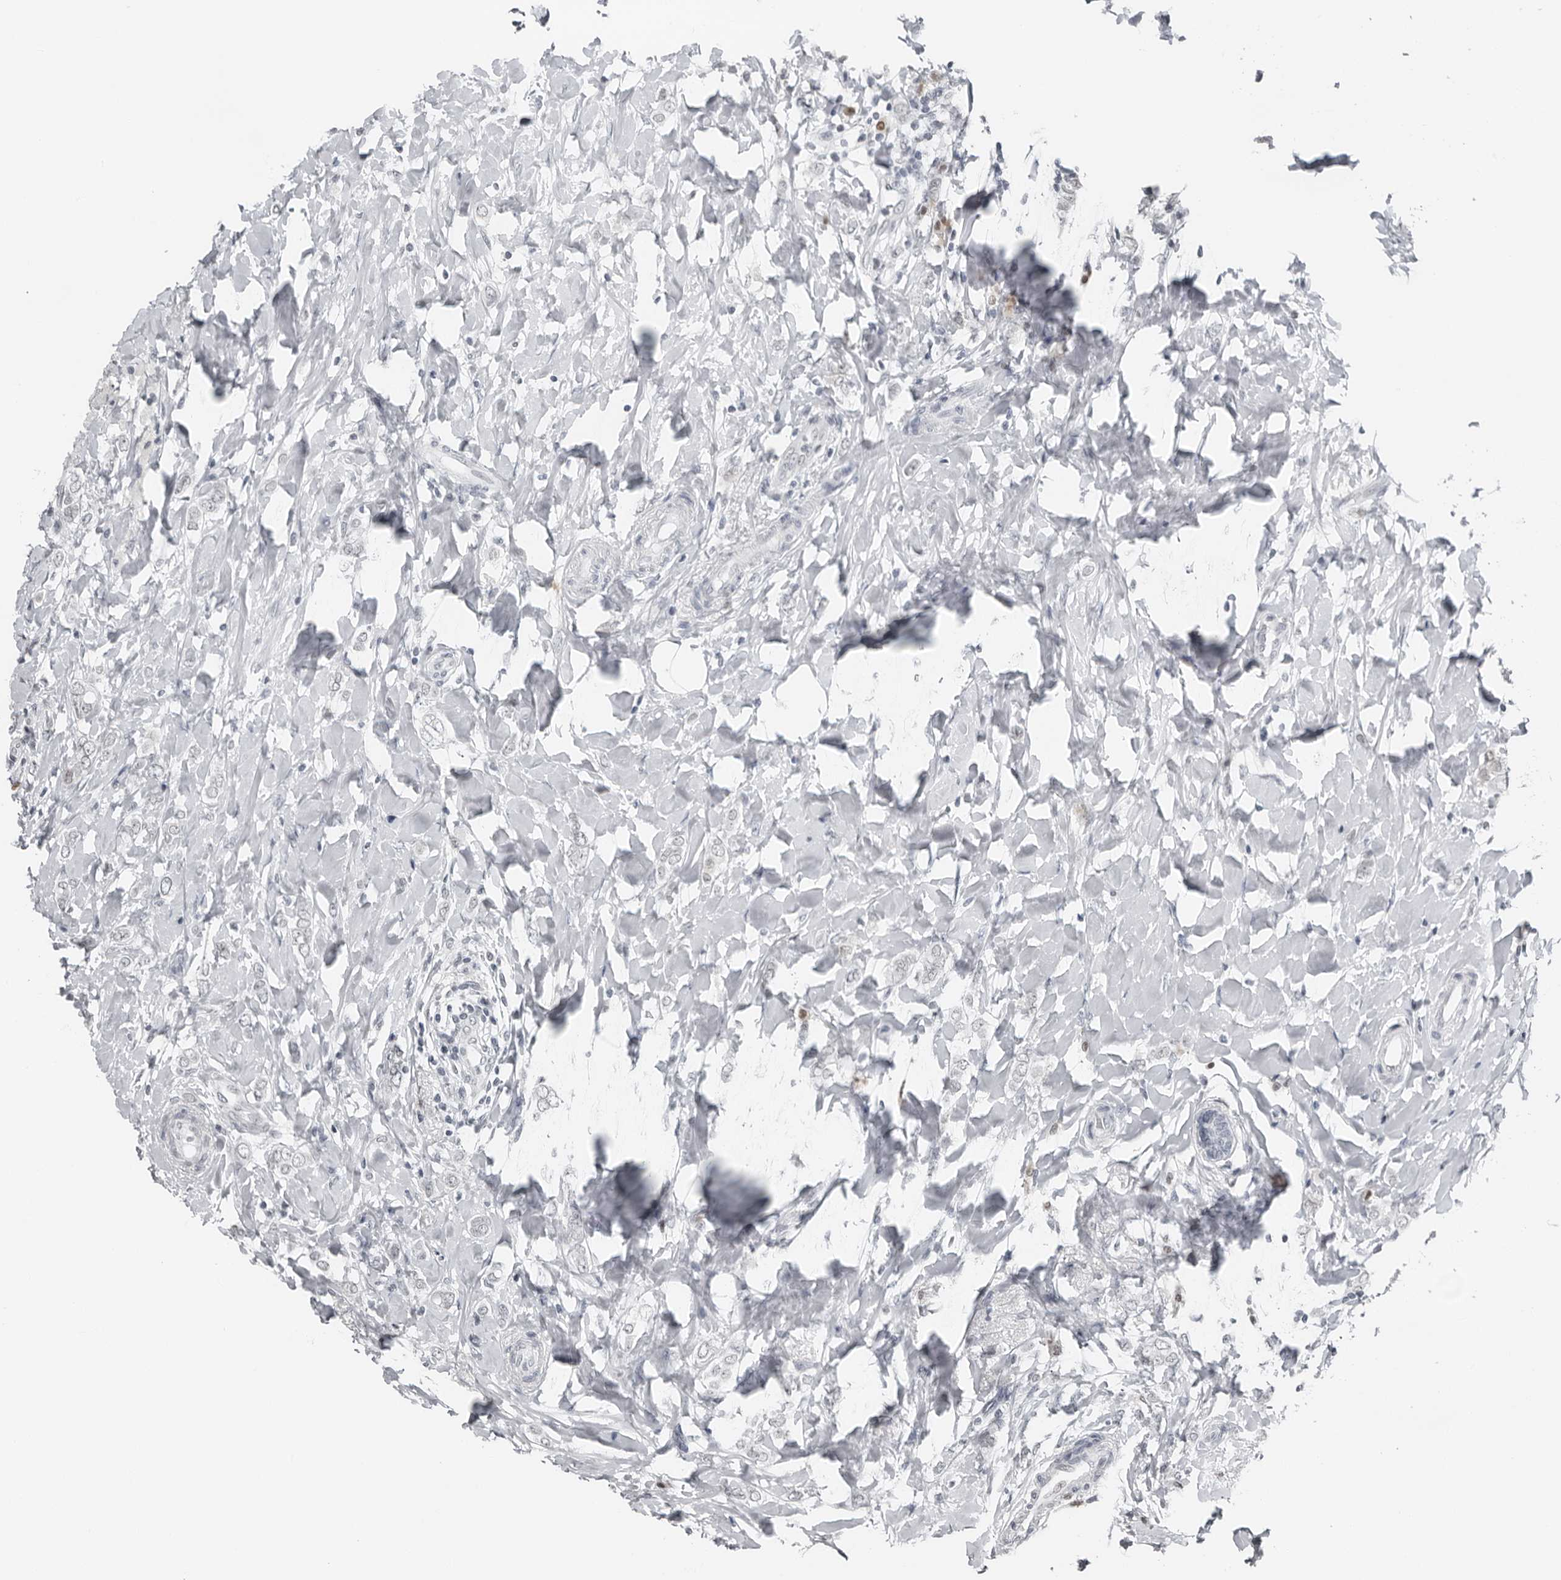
{"staining": {"intensity": "negative", "quantity": "none", "location": "none"}, "tissue": "breast cancer", "cell_type": "Tumor cells", "image_type": "cancer", "snomed": [{"axis": "morphology", "description": "Normal tissue, NOS"}, {"axis": "morphology", "description": "Lobular carcinoma"}, {"axis": "topography", "description": "Breast"}], "caption": "Immunohistochemistry of breast cancer (lobular carcinoma) displays no positivity in tumor cells. (Stains: DAB immunohistochemistry with hematoxylin counter stain, Microscopy: brightfield microscopy at high magnification).", "gene": "PPP1R42", "patient": {"sex": "female", "age": 47}}